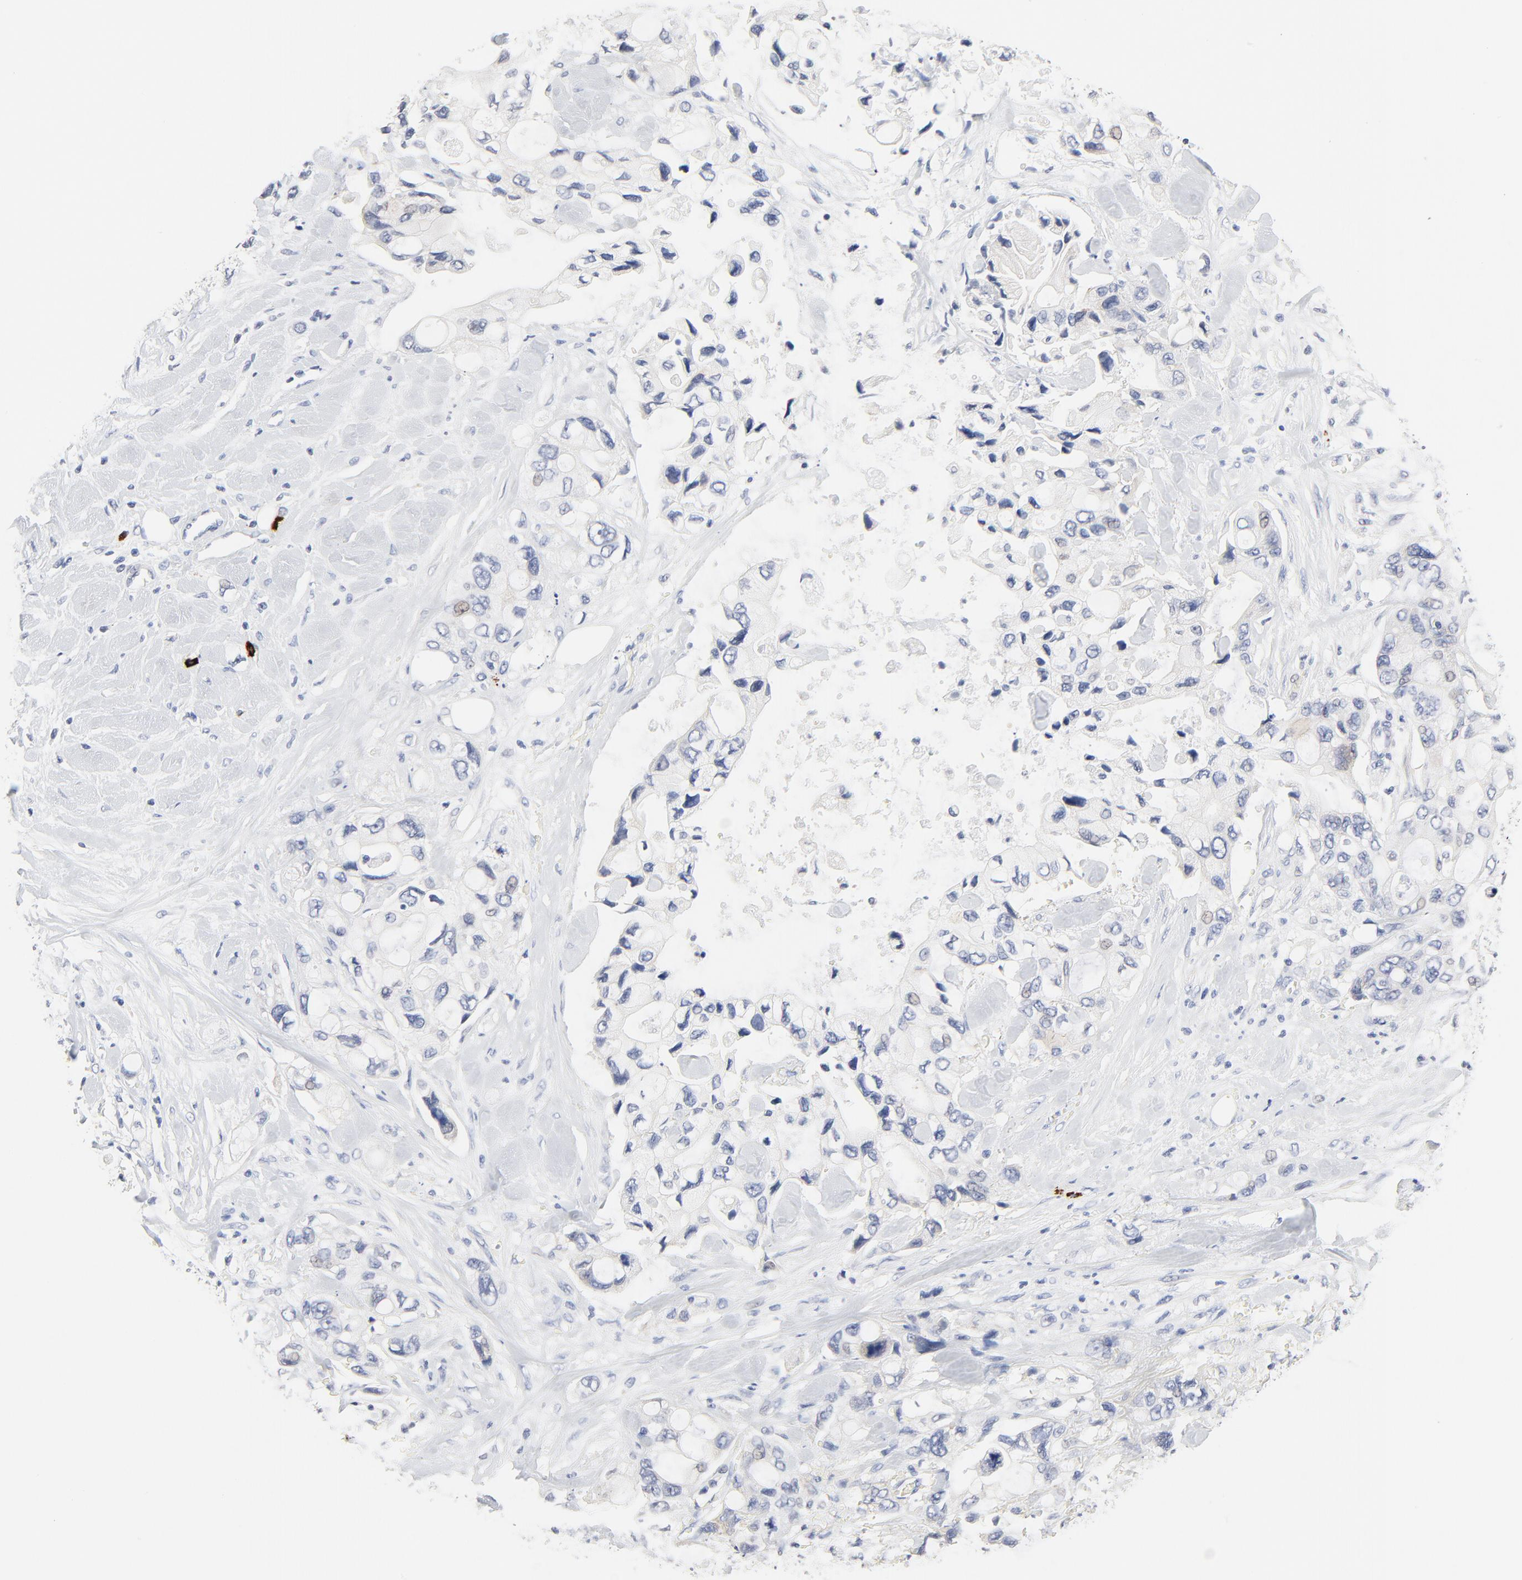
{"staining": {"intensity": "negative", "quantity": "none", "location": "none"}, "tissue": "pancreatic cancer", "cell_type": "Tumor cells", "image_type": "cancer", "snomed": [{"axis": "morphology", "description": "Adenocarcinoma, NOS"}, {"axis": "topography", "description": "Pancreas"}], "caption": "Adenocarcinoma (pancreatic) was stained to show a protein in brown. There is no significant expression in tumor cells. (Immunohistochemistry, brightfield microscopy, high magnification).", "gene": "FBXL5", "patient": {"sex": "male", "age": 70}}